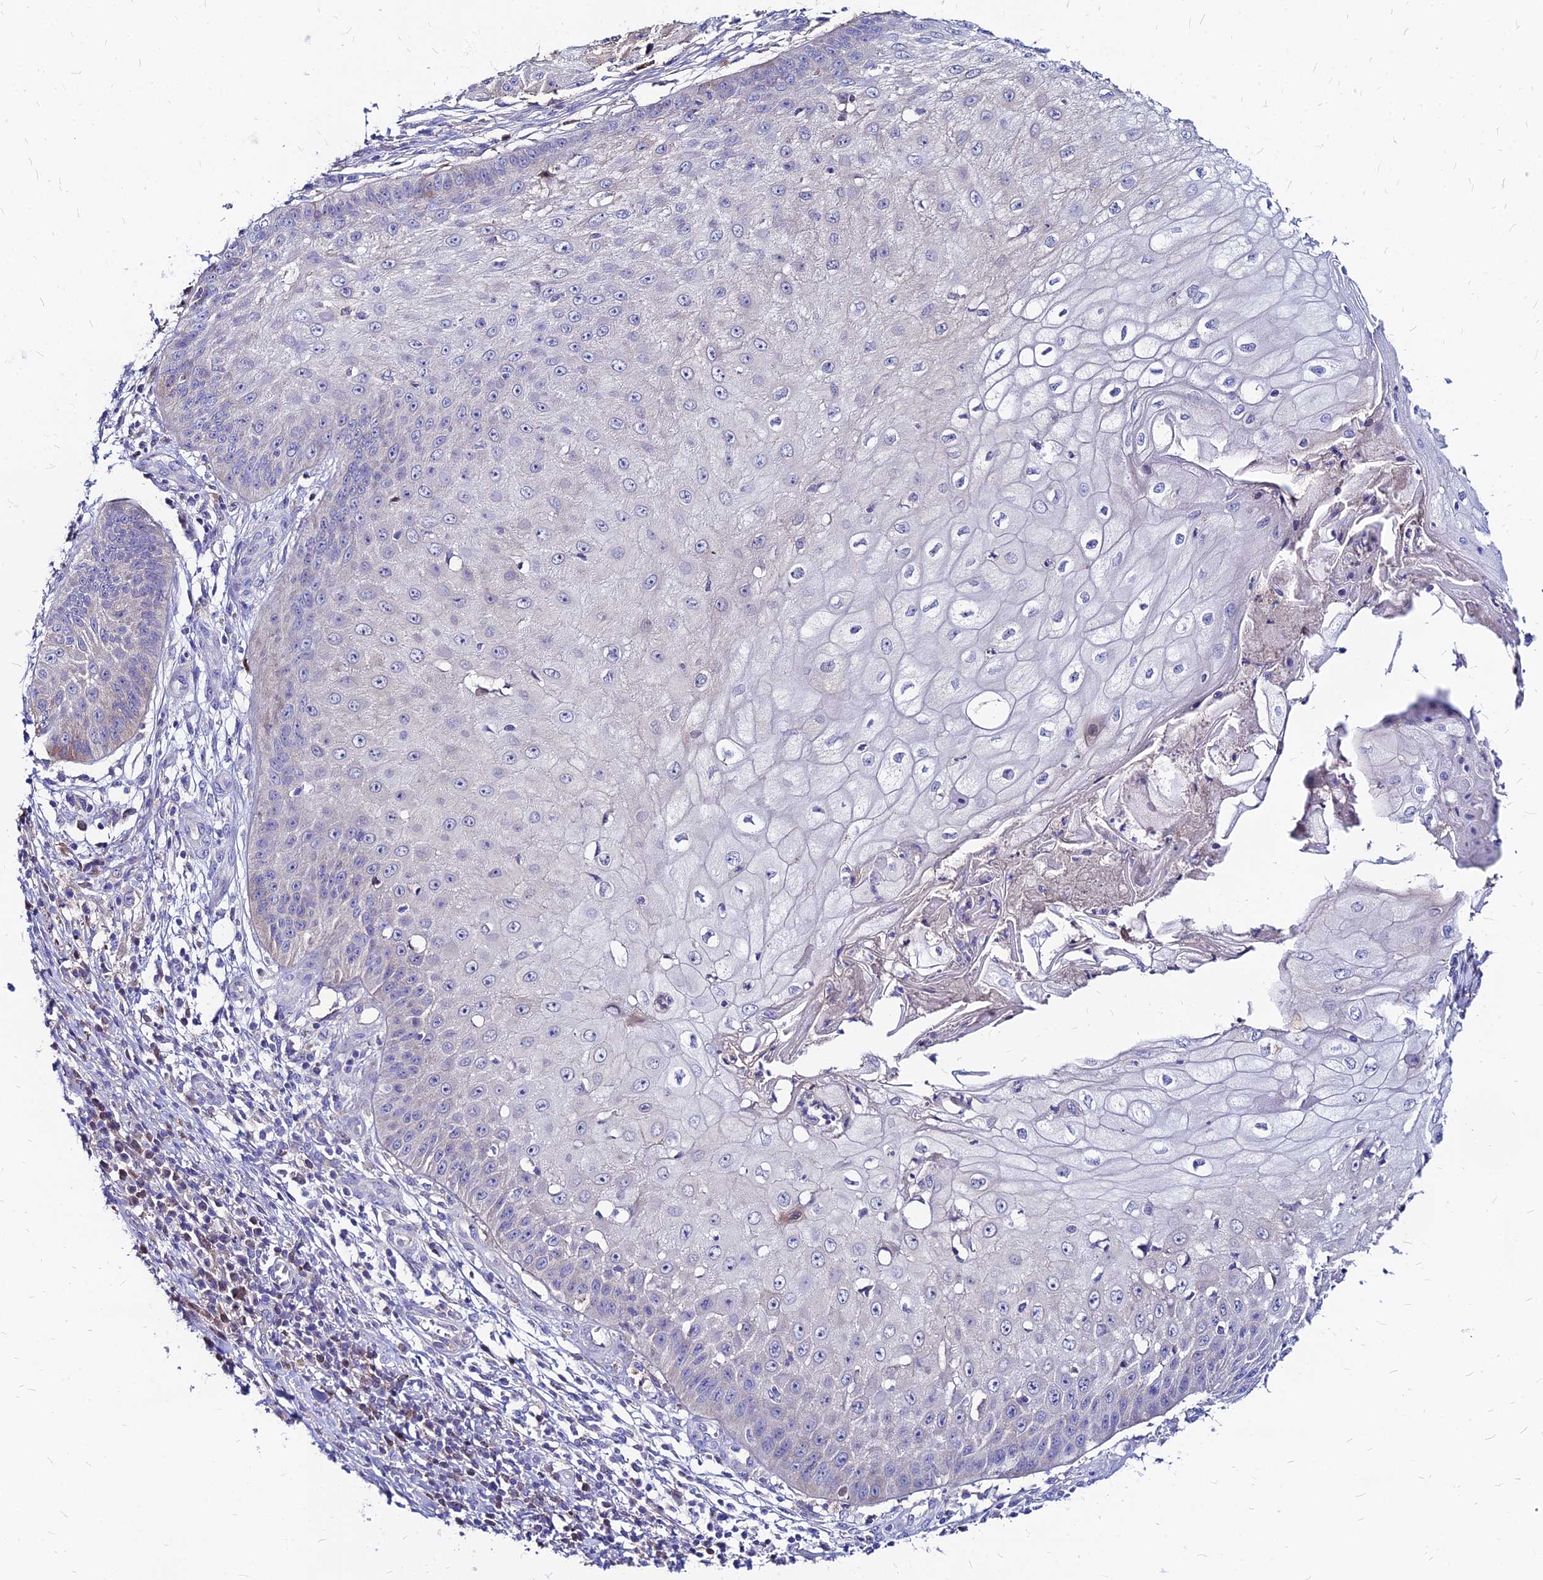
{"staining": {"intensity": "negative", "quantity": "none", "location": "none"}, "tissue": "skin cancer", "cell_type": "Tumor cells", "image_type": "cancer", "snomed": [{"axis": "morphology", "description": "Squamous cell carcinoma, NOS"}, {"axis": "topography", "description": "Skin"}], "caption": "IHC image of human skin squamous cell carcinoma stained for a protein (brown), which demonstrates no staining in tumor cells. (DAB immunohistochemistry visualized using brightfield microscopy, high magnification).", "gene": "ACSM6", "patient": {"sex": "male", "age": 70}}